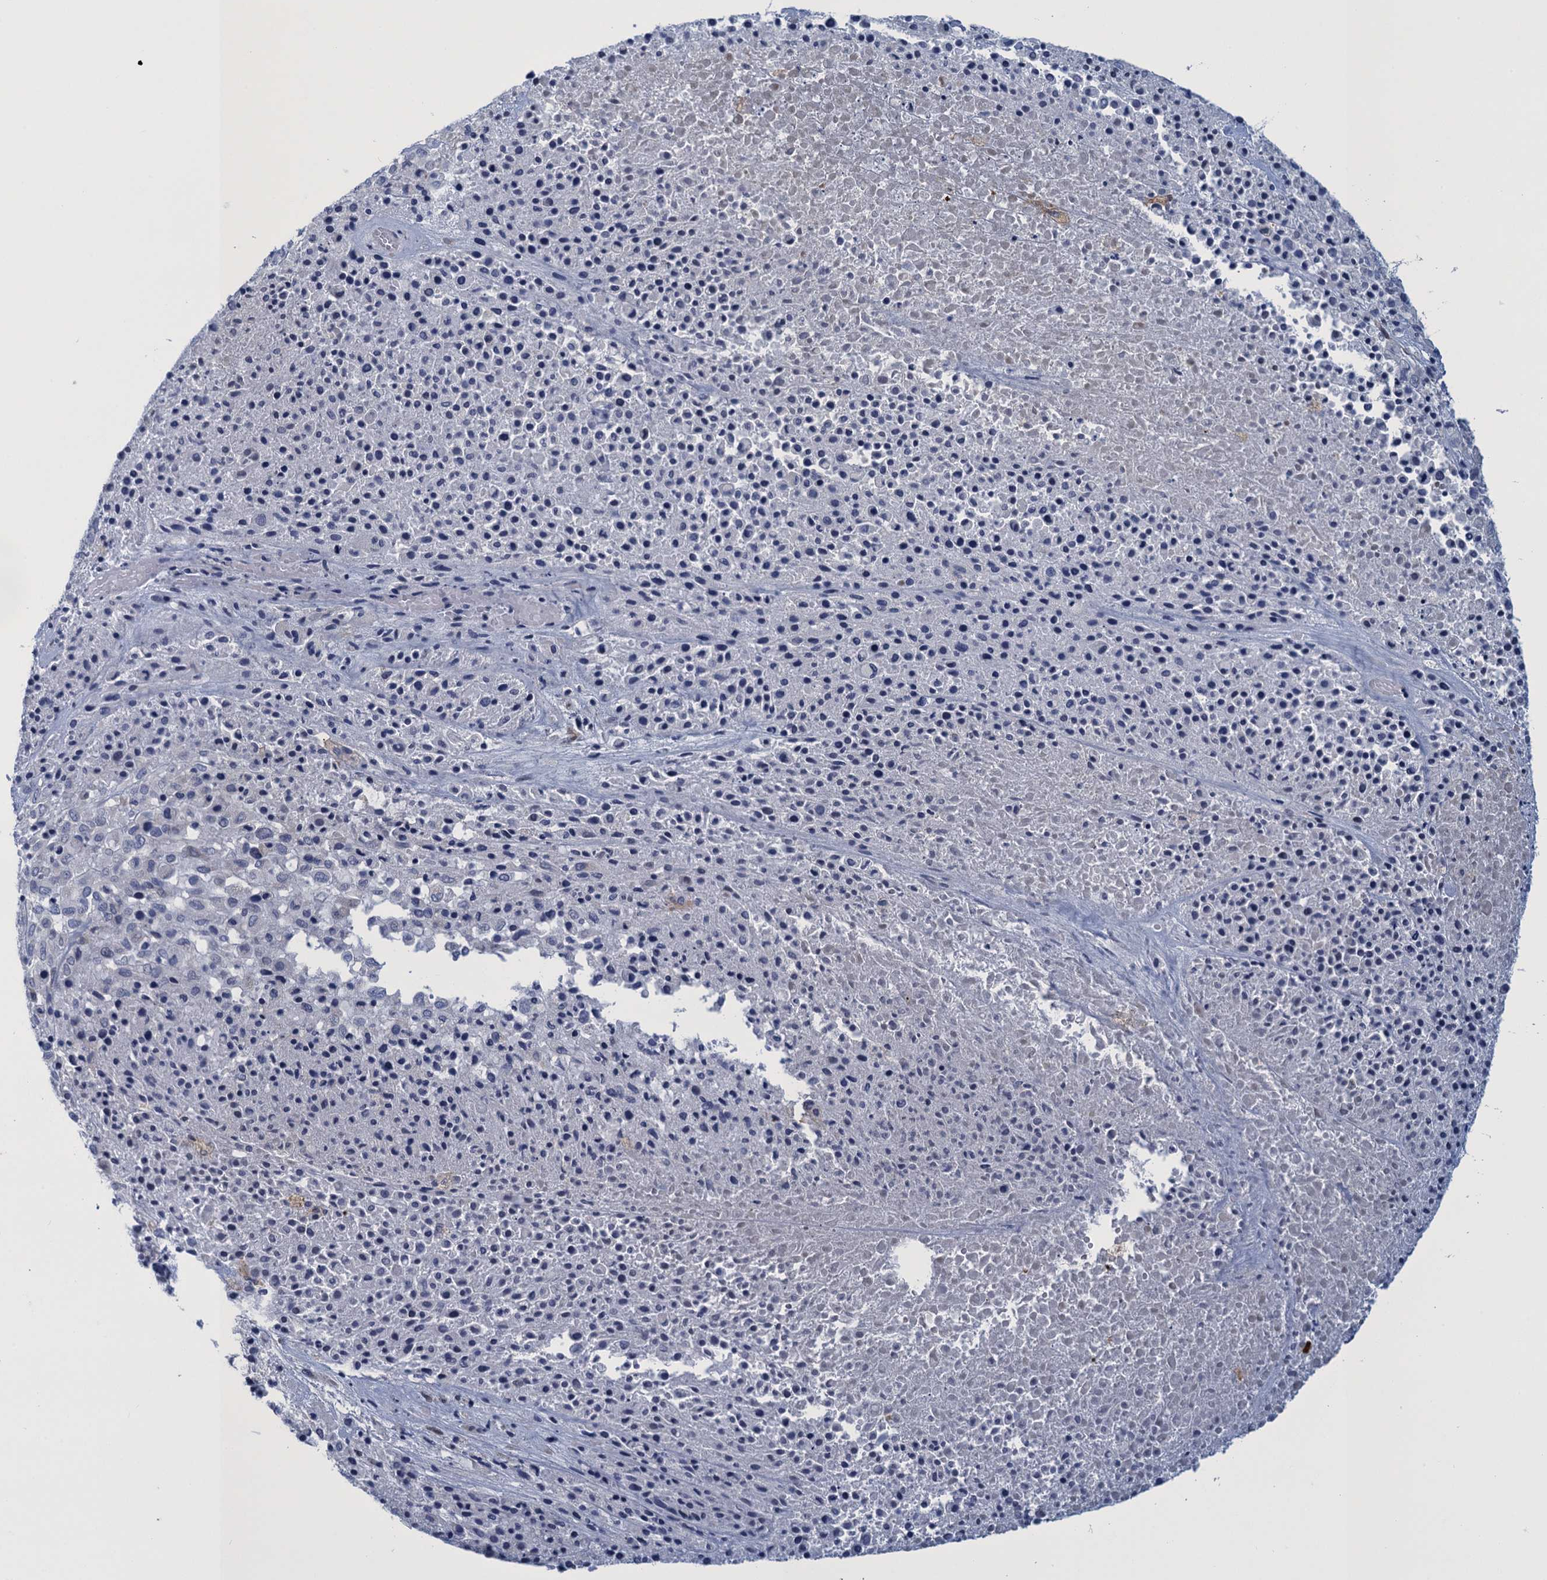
{"staining": {"intensity": "negative", "quantity": "none", "location": "none"}, "tissue": "melanoma", "cell_type": "Tumor cells", "image_type": "cancer", "snomed": [{"axis": "morphology", "description": "Malignant melanoma, Metastatic site"}, {"axis": "topography", "description": "Skin"}], "caption": "There is no significant expression in tumor cells of malignant melanoma (metastatic site).", "gene": "SCEL", "patient": {"sex": "female", "age": 81}}